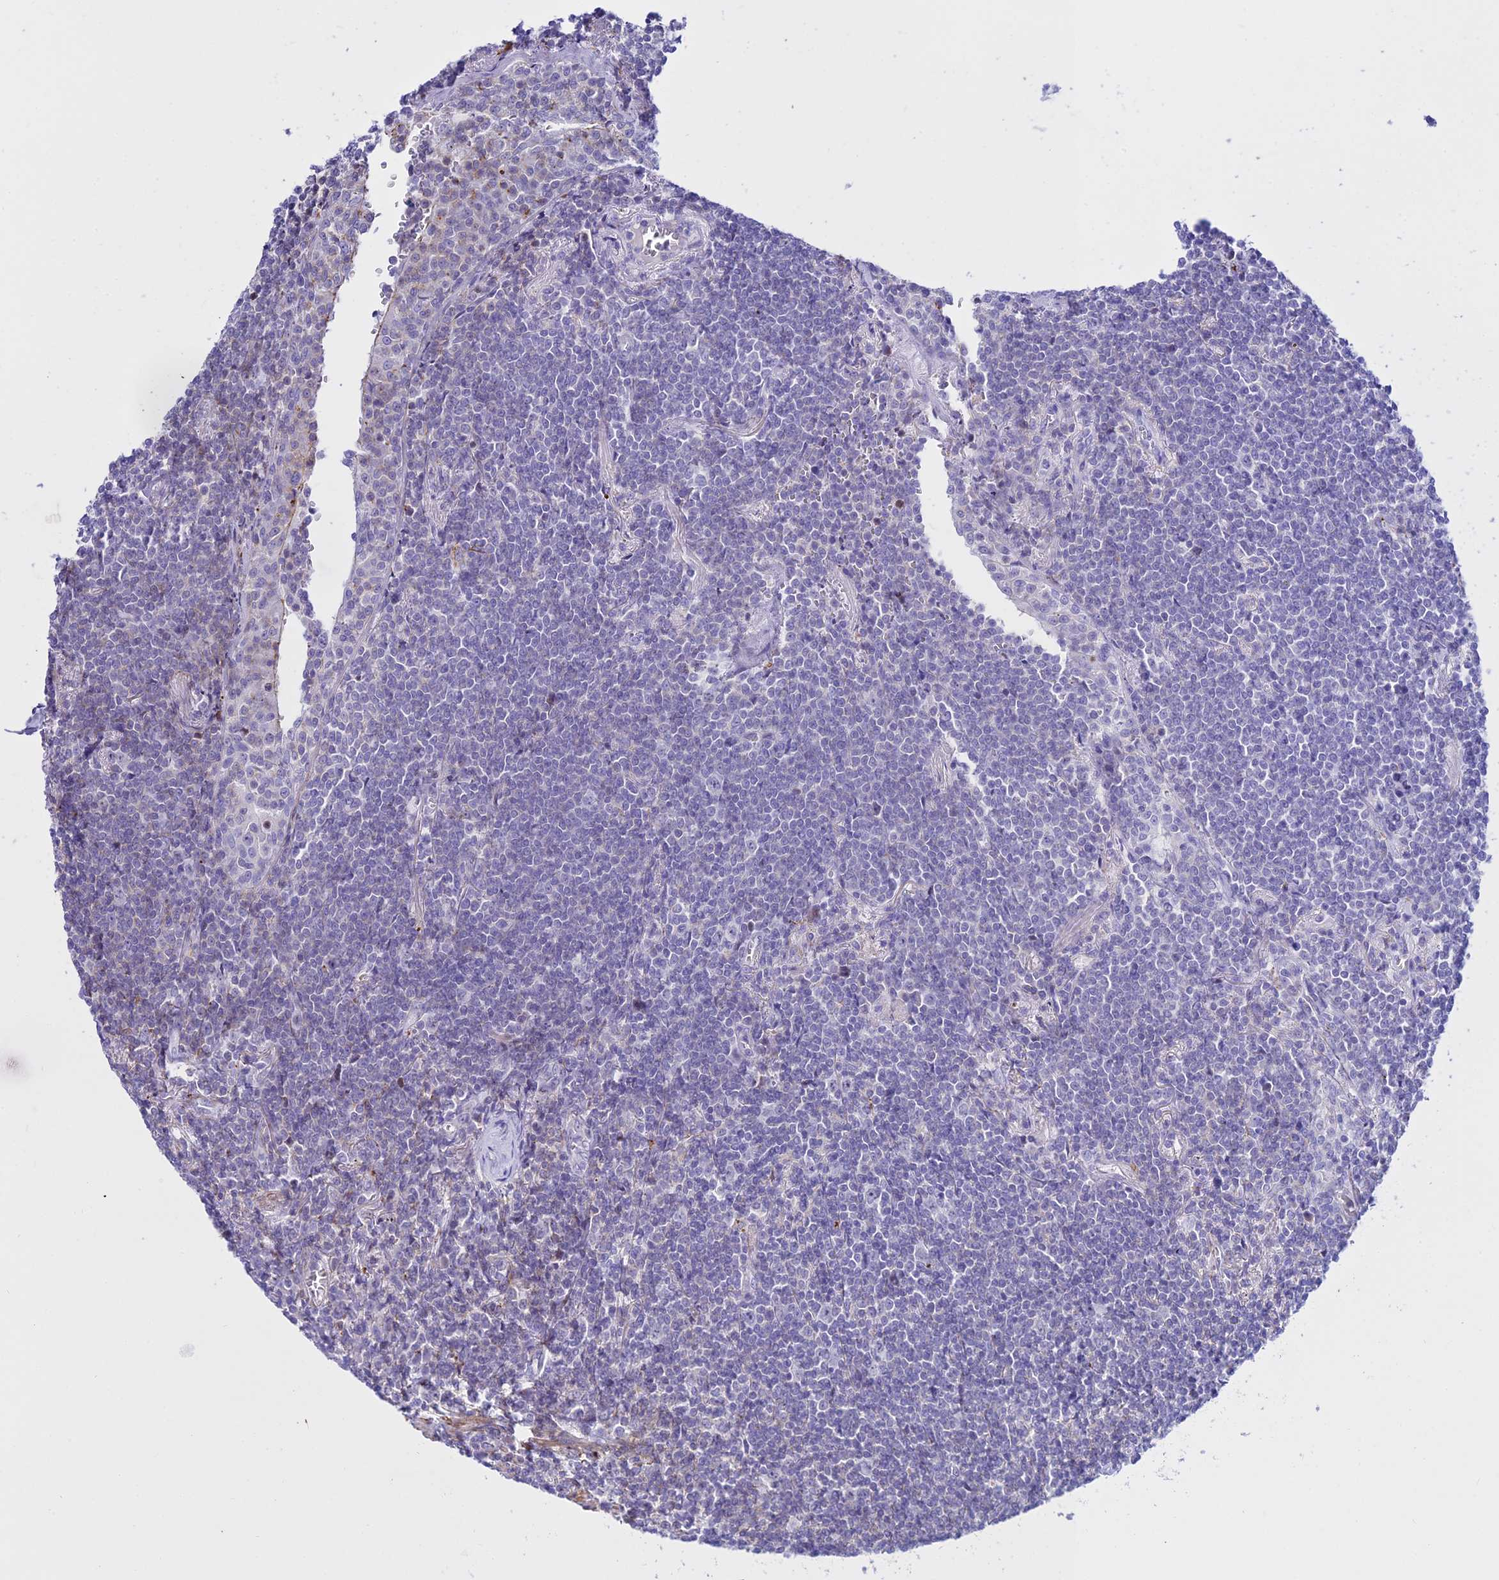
{"staining": {"intensity": "negative", "quantity": "none", "location": "none"}, "tissue": "lymphoma", "cell_type": "Tumor cells", "image_type": "cancer", "snomed": [{"axis": "morphology", "description": "Malignant lymphoma, non-Hodgkin's type, Low grade"}, {"axis": "topography", "description": "Lung"}], "caption": "The micrograph displays no staining of tumor cells in lymphoma.", "gene": "DLX1", "patient": {"sex": "female", "age": 71}}